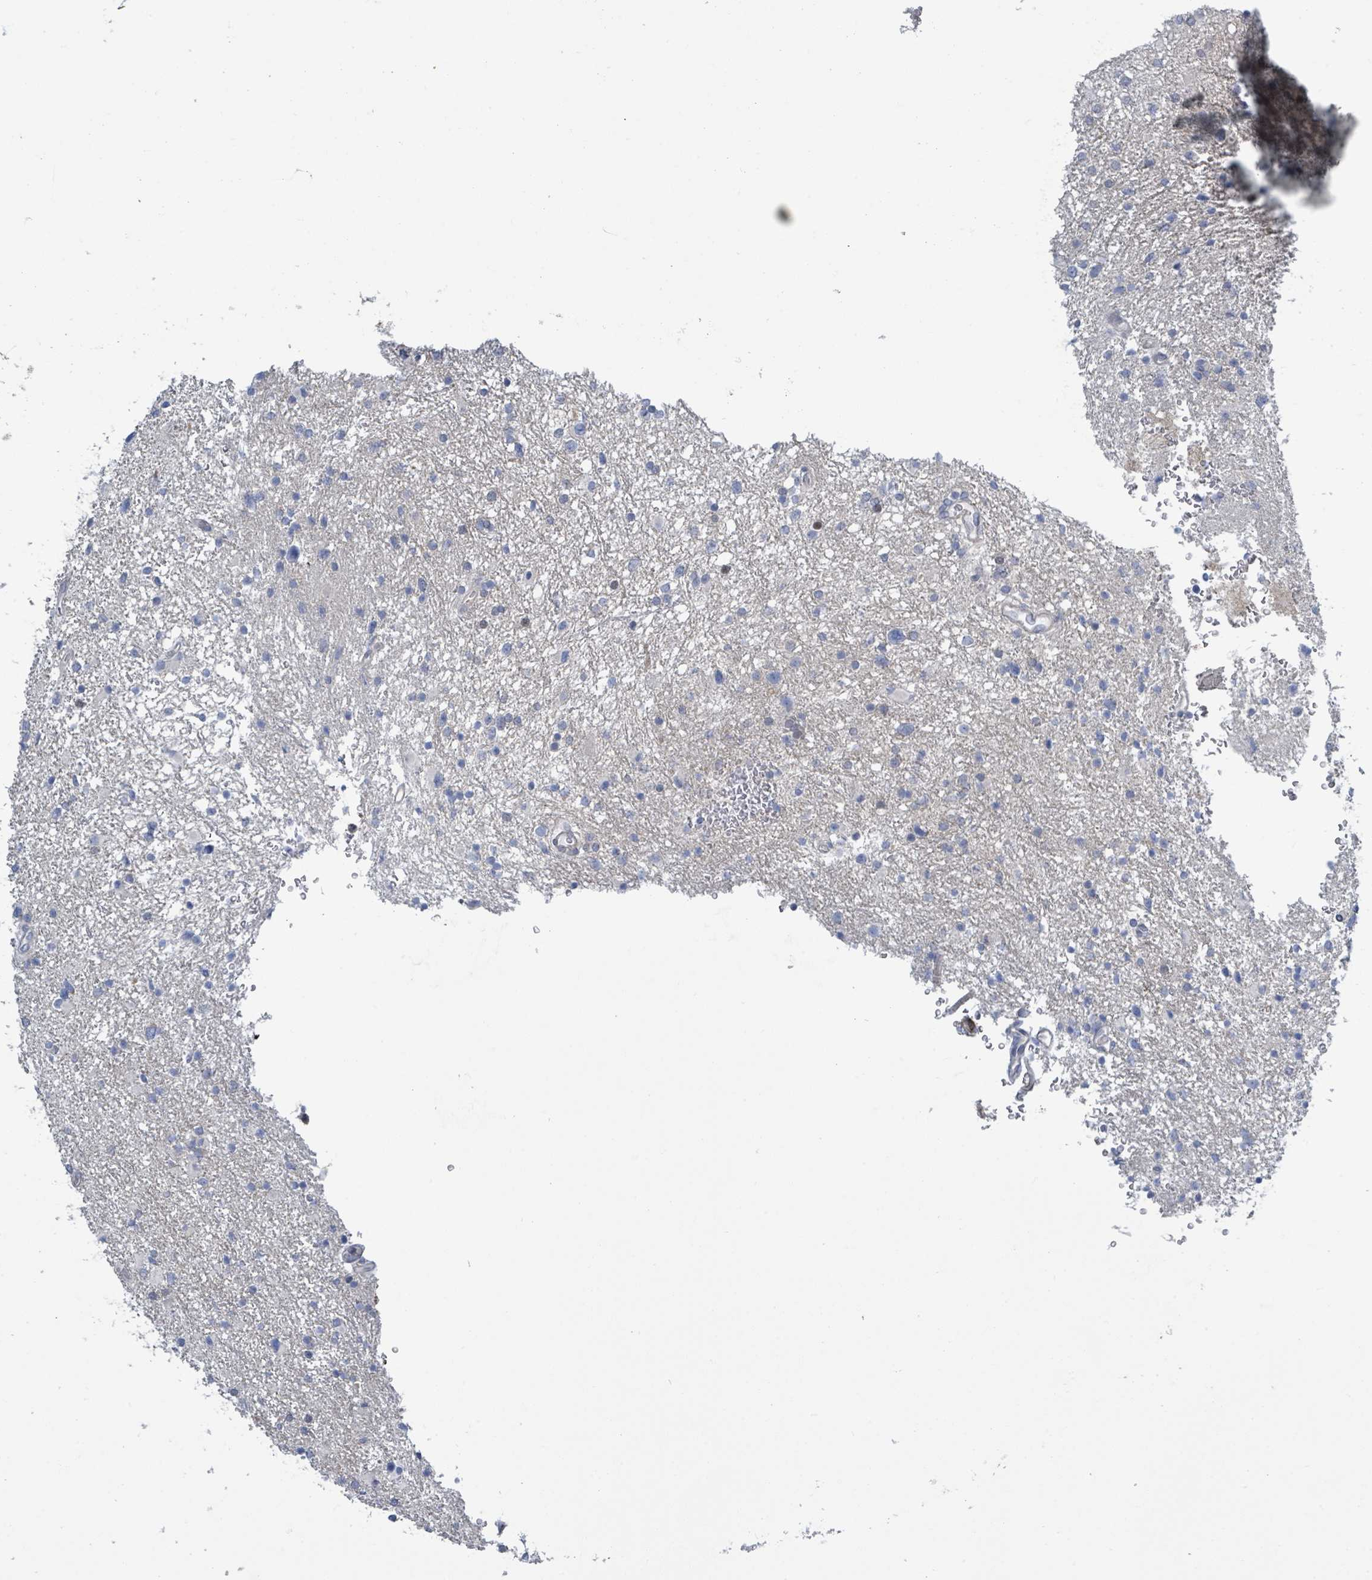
{"staining": {"intensity": "negative", "quantity": "none", "location": "none"}, "tissue": "glioma", "cell_type": "Tumor cells", "image_type": "cancer", "snomed": [{"axis": "morphology", "description": "Glioma, malignant, Low grade"}, {"axis": "topography", "description": "Brain"}], "caption": "Immunohistochemistry (IHC) image of human low-grade glioma (malignant) stained for a protein (brown), which reveals no expression in tumor cells.", "gene": "DGKZ", "patient": {"sex": "female", "age": 32}}